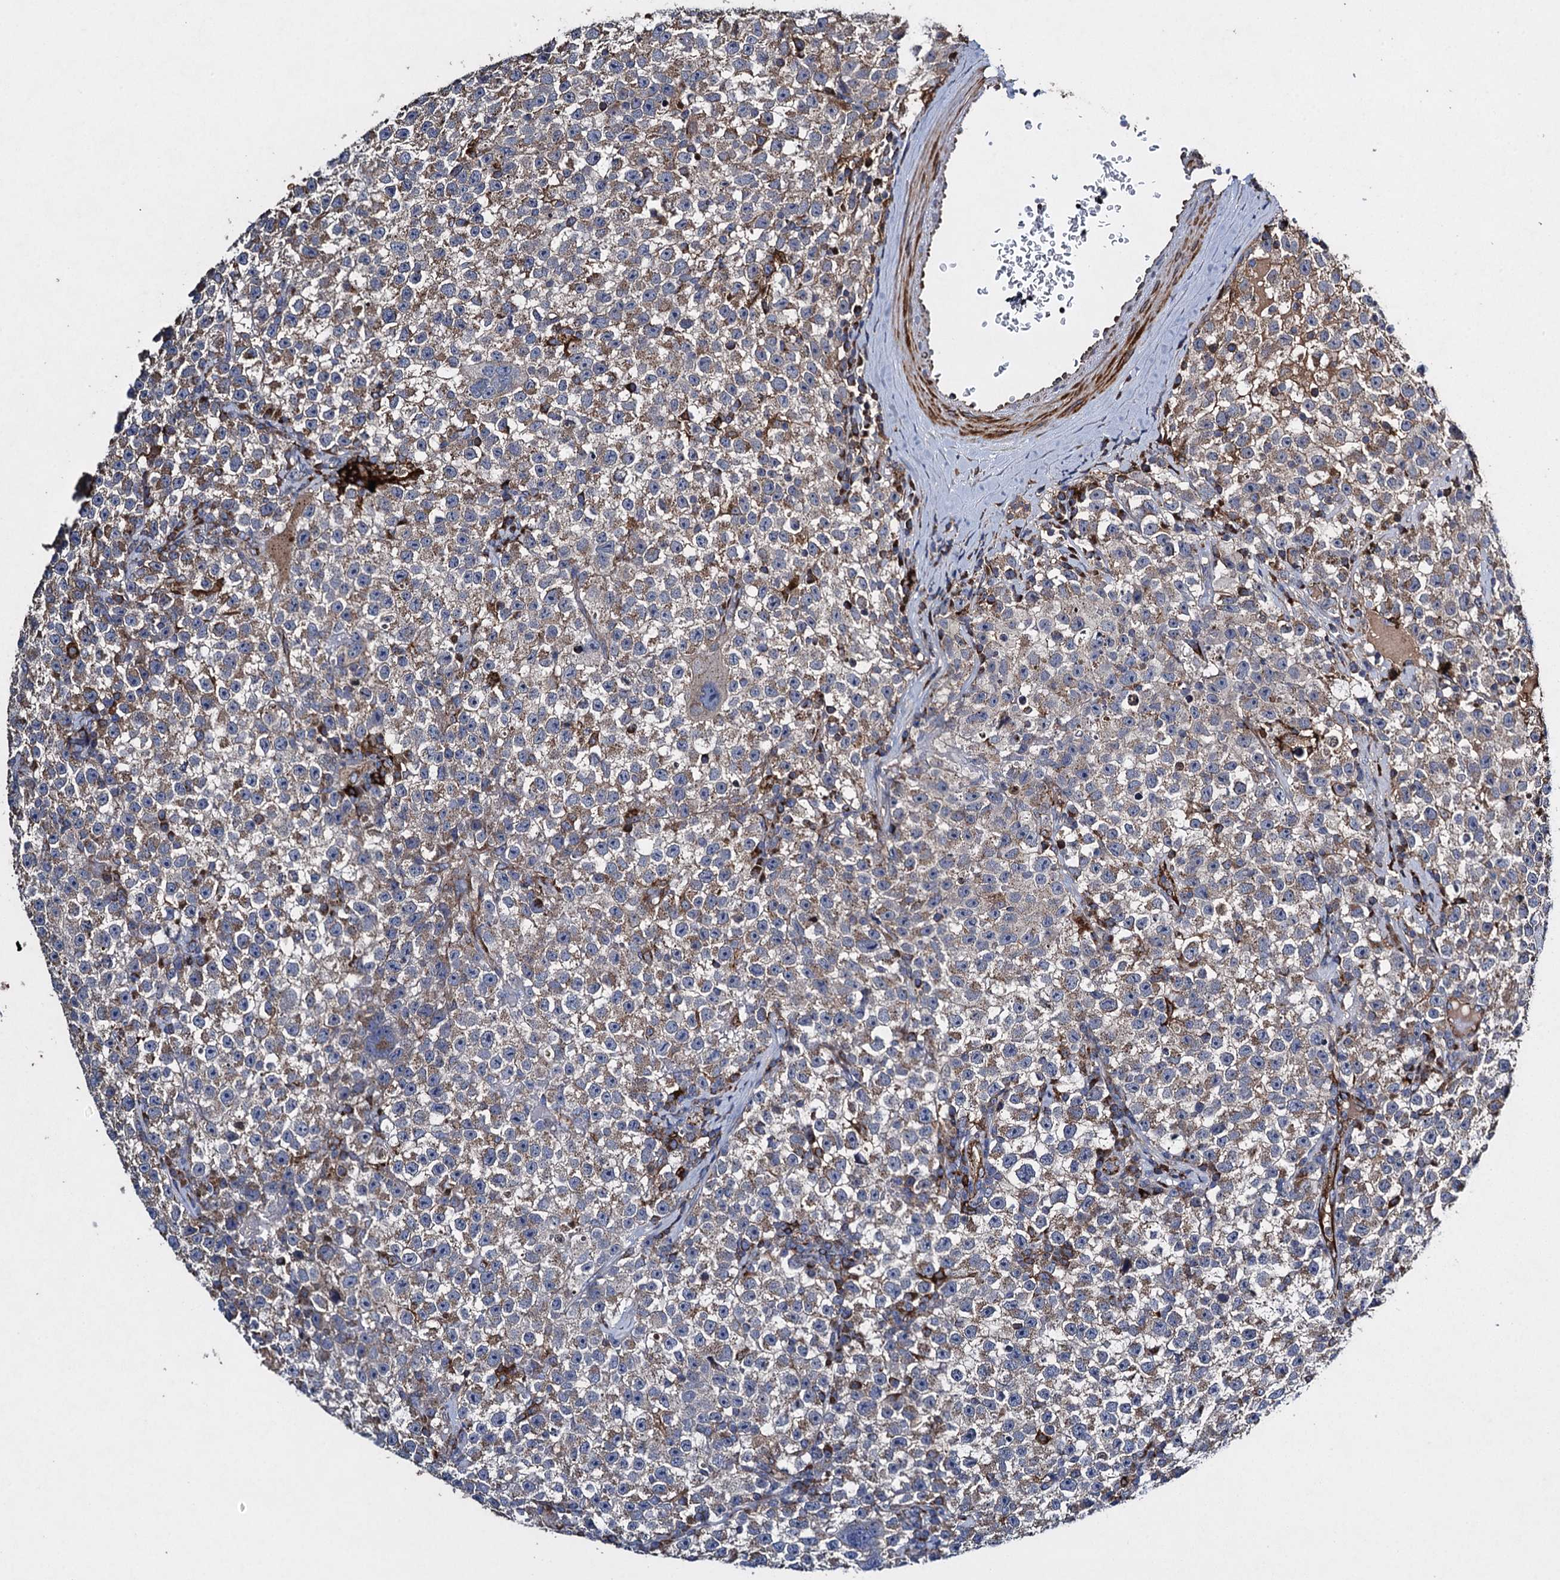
{"staining": {"intensity": "weak", "quantity": ">75%", "location": "cytoplasmic/membranous"}, "tissue": "testis cancer", "cell_type": "Tumor cells", "image_type": "cancer", "snomed": [{"axis": "morphology", "description": "Seminoma, NOS"}, {"axis": "topography", "description": "Testis"}], "caption": "DAB (3,3'-diaminobenzidine) immunohistochemical staining of human testis cancer exhibits weak cytoplasmic/membranous protein positivity in about >75% of tumor cells.", "gene": "TXNDC11", "patient": {"sex": "male", "age": 22}}